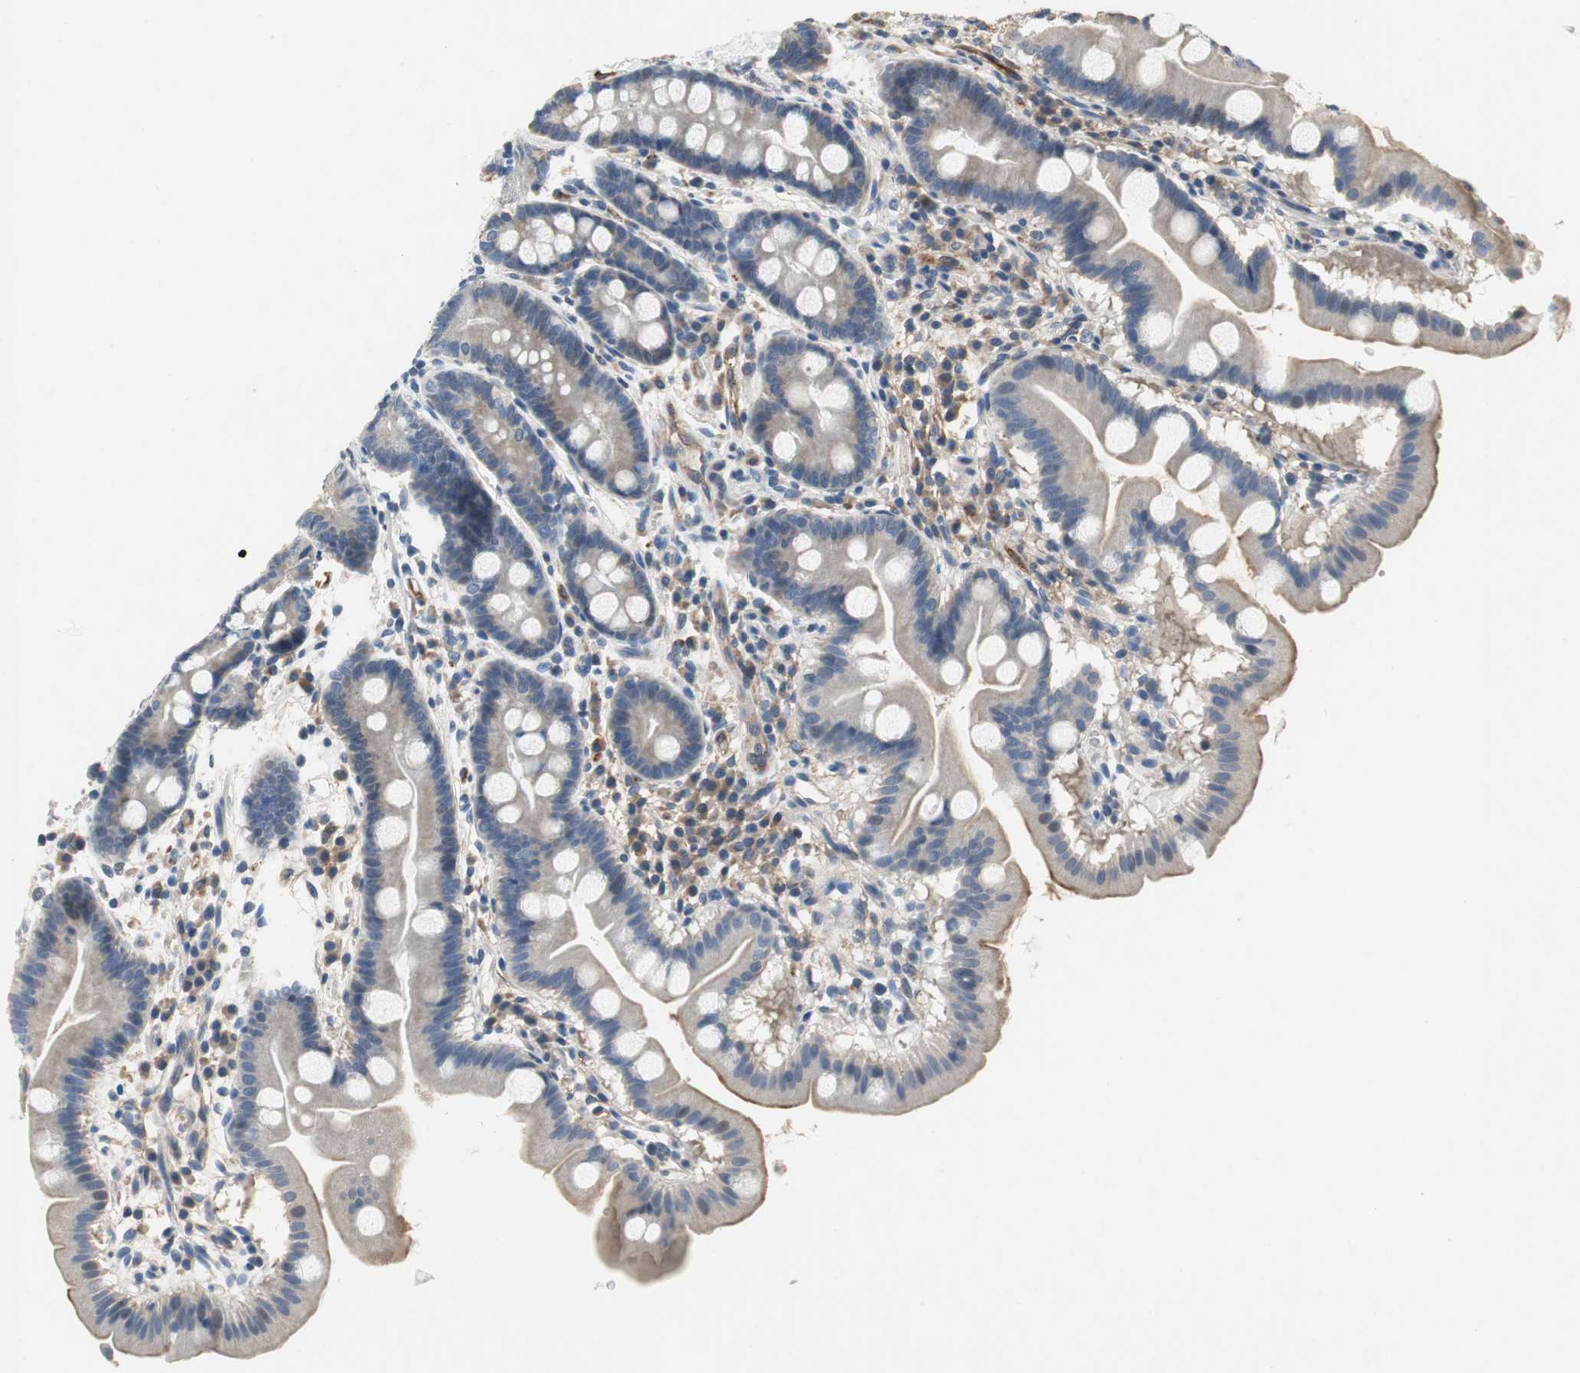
{"staining": {"intensity": "moderate", "quantity": "<25%", "location": "cytoplasmic/membranous"}, "tissue": "duodenum", "cell_type": "Glandular cells", "image_type": "normal", "snomed": [{"axis": "morphology", "description": "Normal tissue, NOS"}, {"axis": "topography", "description": "Duodenum"}], "caption": "Benign duodenum displays moderate cytoplasmic/membranous positivity in about <25% of glandular cells.", "gene": "ALPL", "patient": {"sex": "male", "age": 50}}